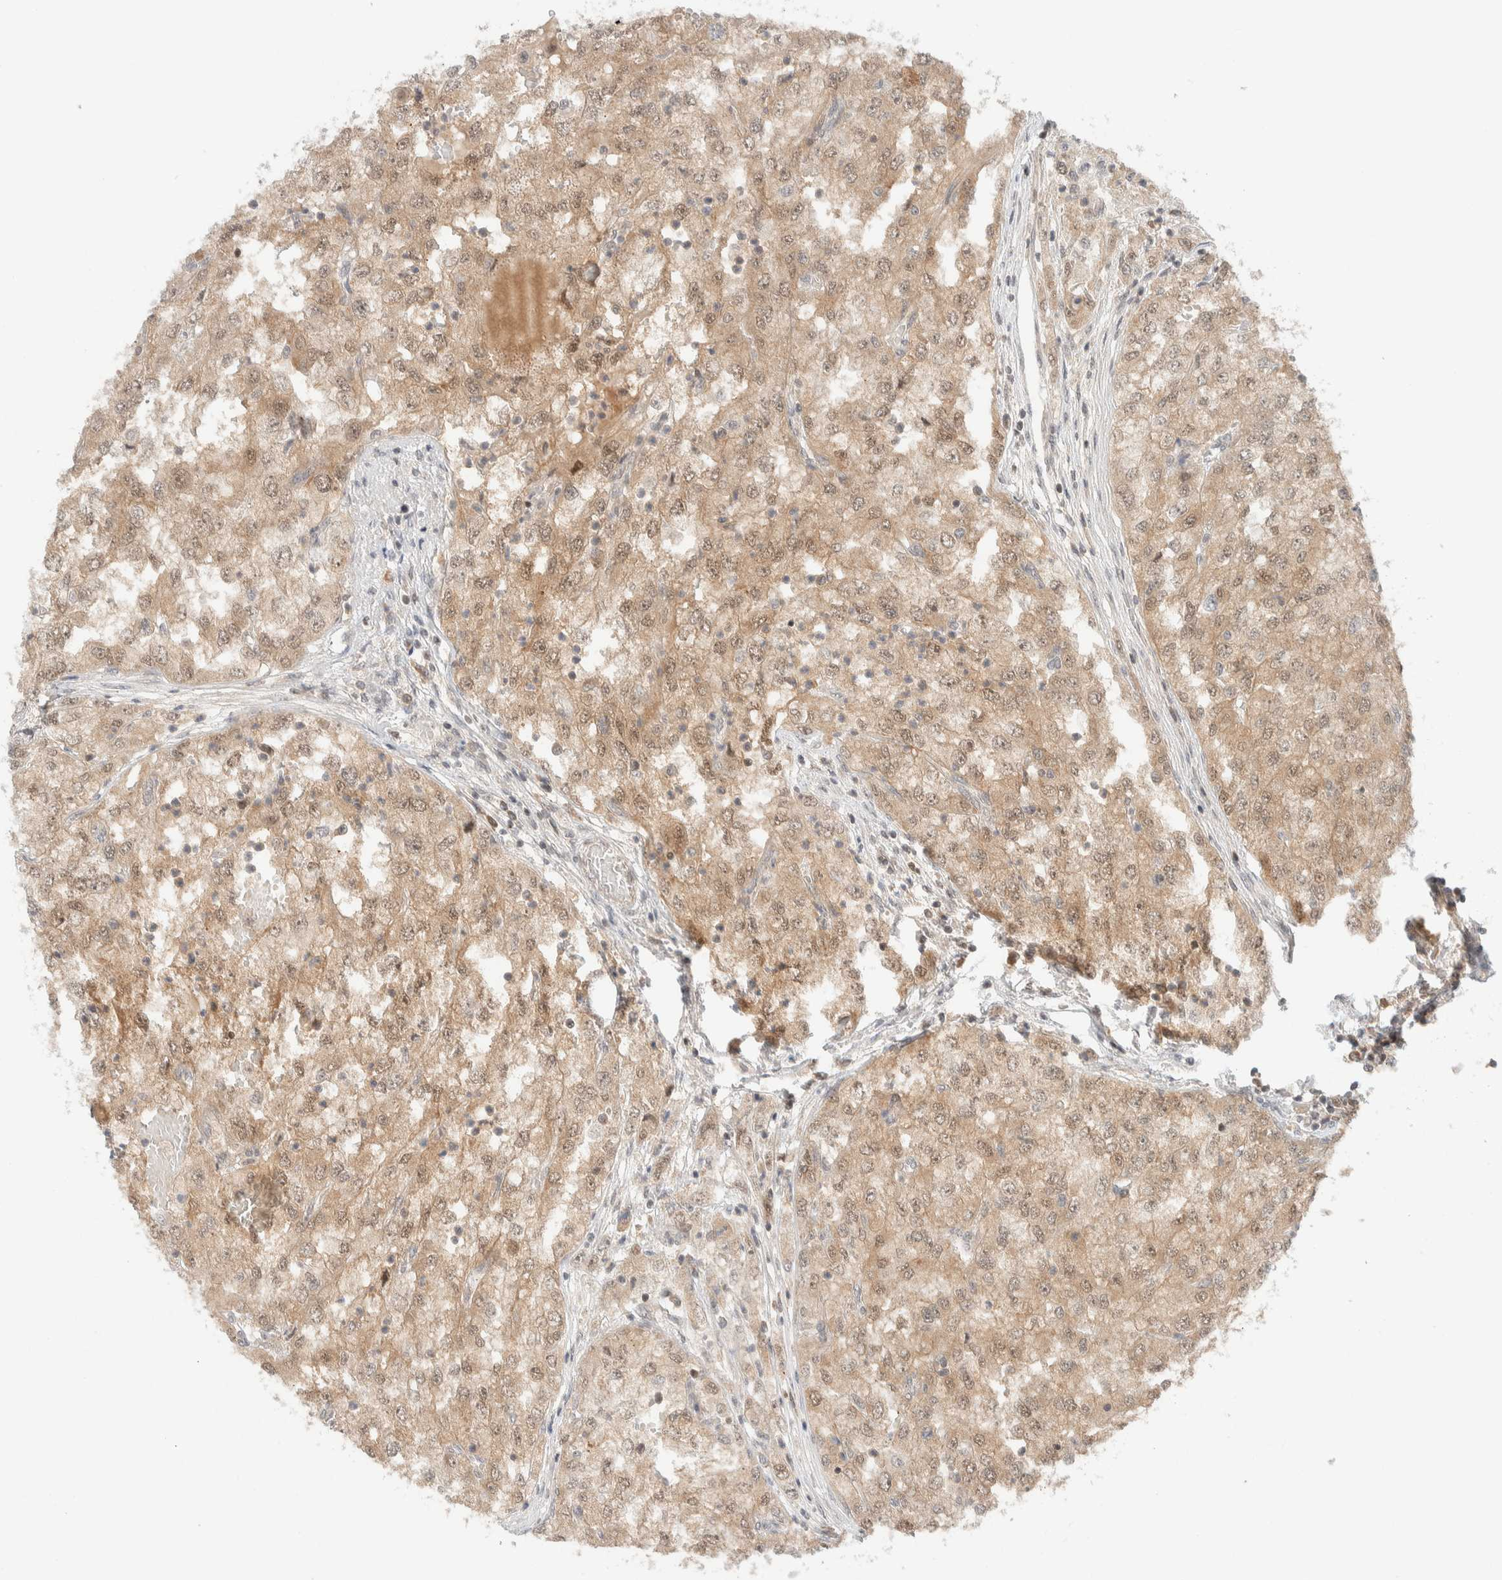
{"staining": {"intensity": "weak", "quantity": ">75%", "location": "cytoplasmic/membranous,nuclear"}, "tissue": "renal cancer", "cell_type": "Tumor cells", "image_type": "cancer", "snomed": [{"axis": "morphology", "description": "Adenocarcinoma, NOS"}, {"axis": "topography", "description": "Kidney"}], "caption": "Renal cancer (adenocarcinoma) was stained to show a protein in brown. There is low levels of weak cytoplasmic/membranous and nuclear positivity in approximately >75% of tumor cells.", "gene": "C8orf76", "patient": {"sex": "female", "age": 54}}